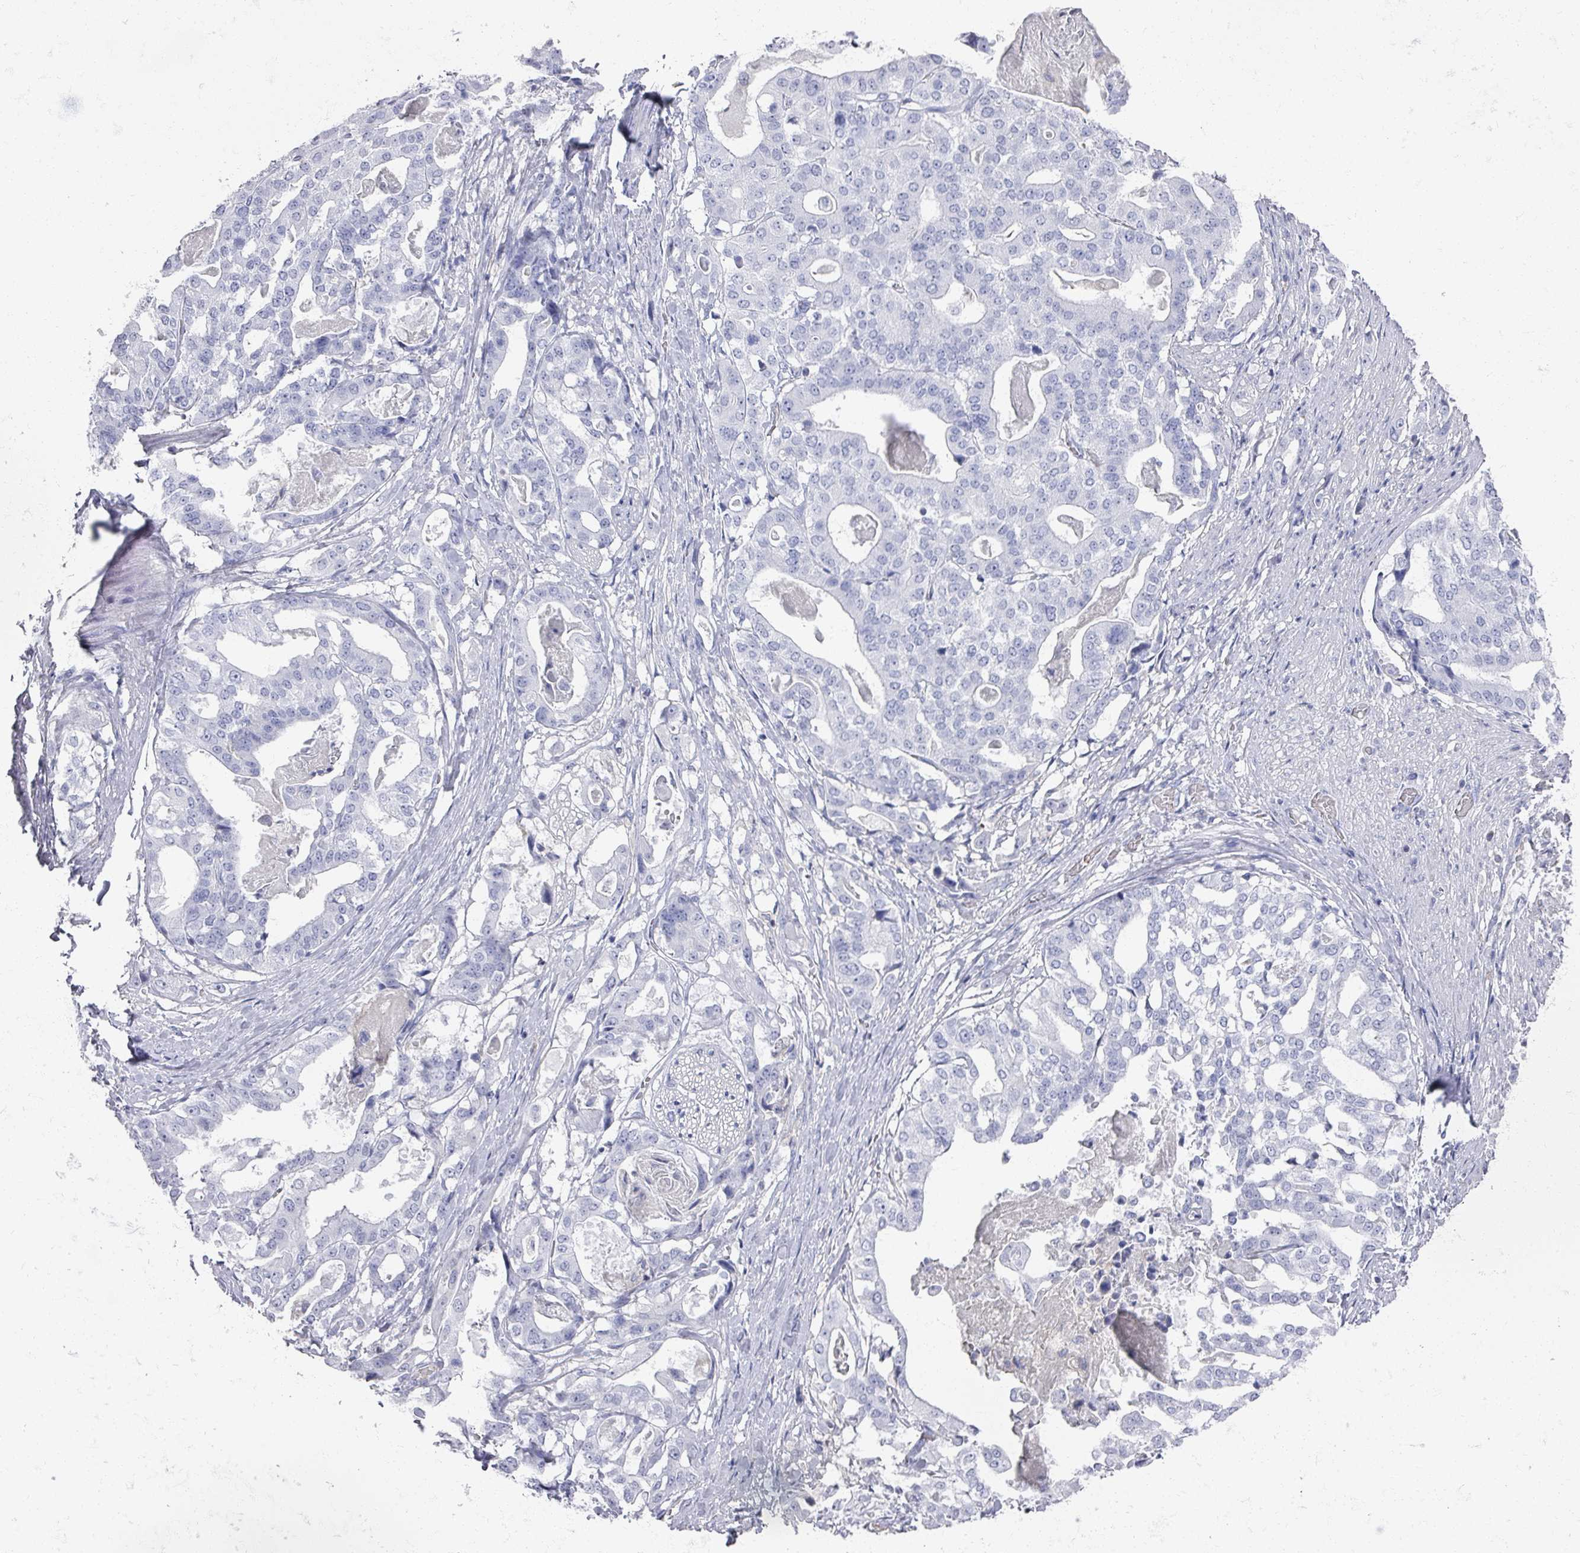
{"staining": {"intensity": "negative", "quantity": "none", "location": "none"}, "tissue": "stomach cancer", "cell_type": "Tumor cells", "image_type": "cancer", "snomed": [{"axis": "morphology", "description": "Adenocarcinoma, NOS"}, {"axis": "topography", "description": "Stomach"}], "caption": "High power microscopy image of an immunohistochemistry image of stomach adenocarcinoma, revealing no significant expression in tumor cells.", "gene": "OMG", "patient": {"sex": "male", "age": 48}}